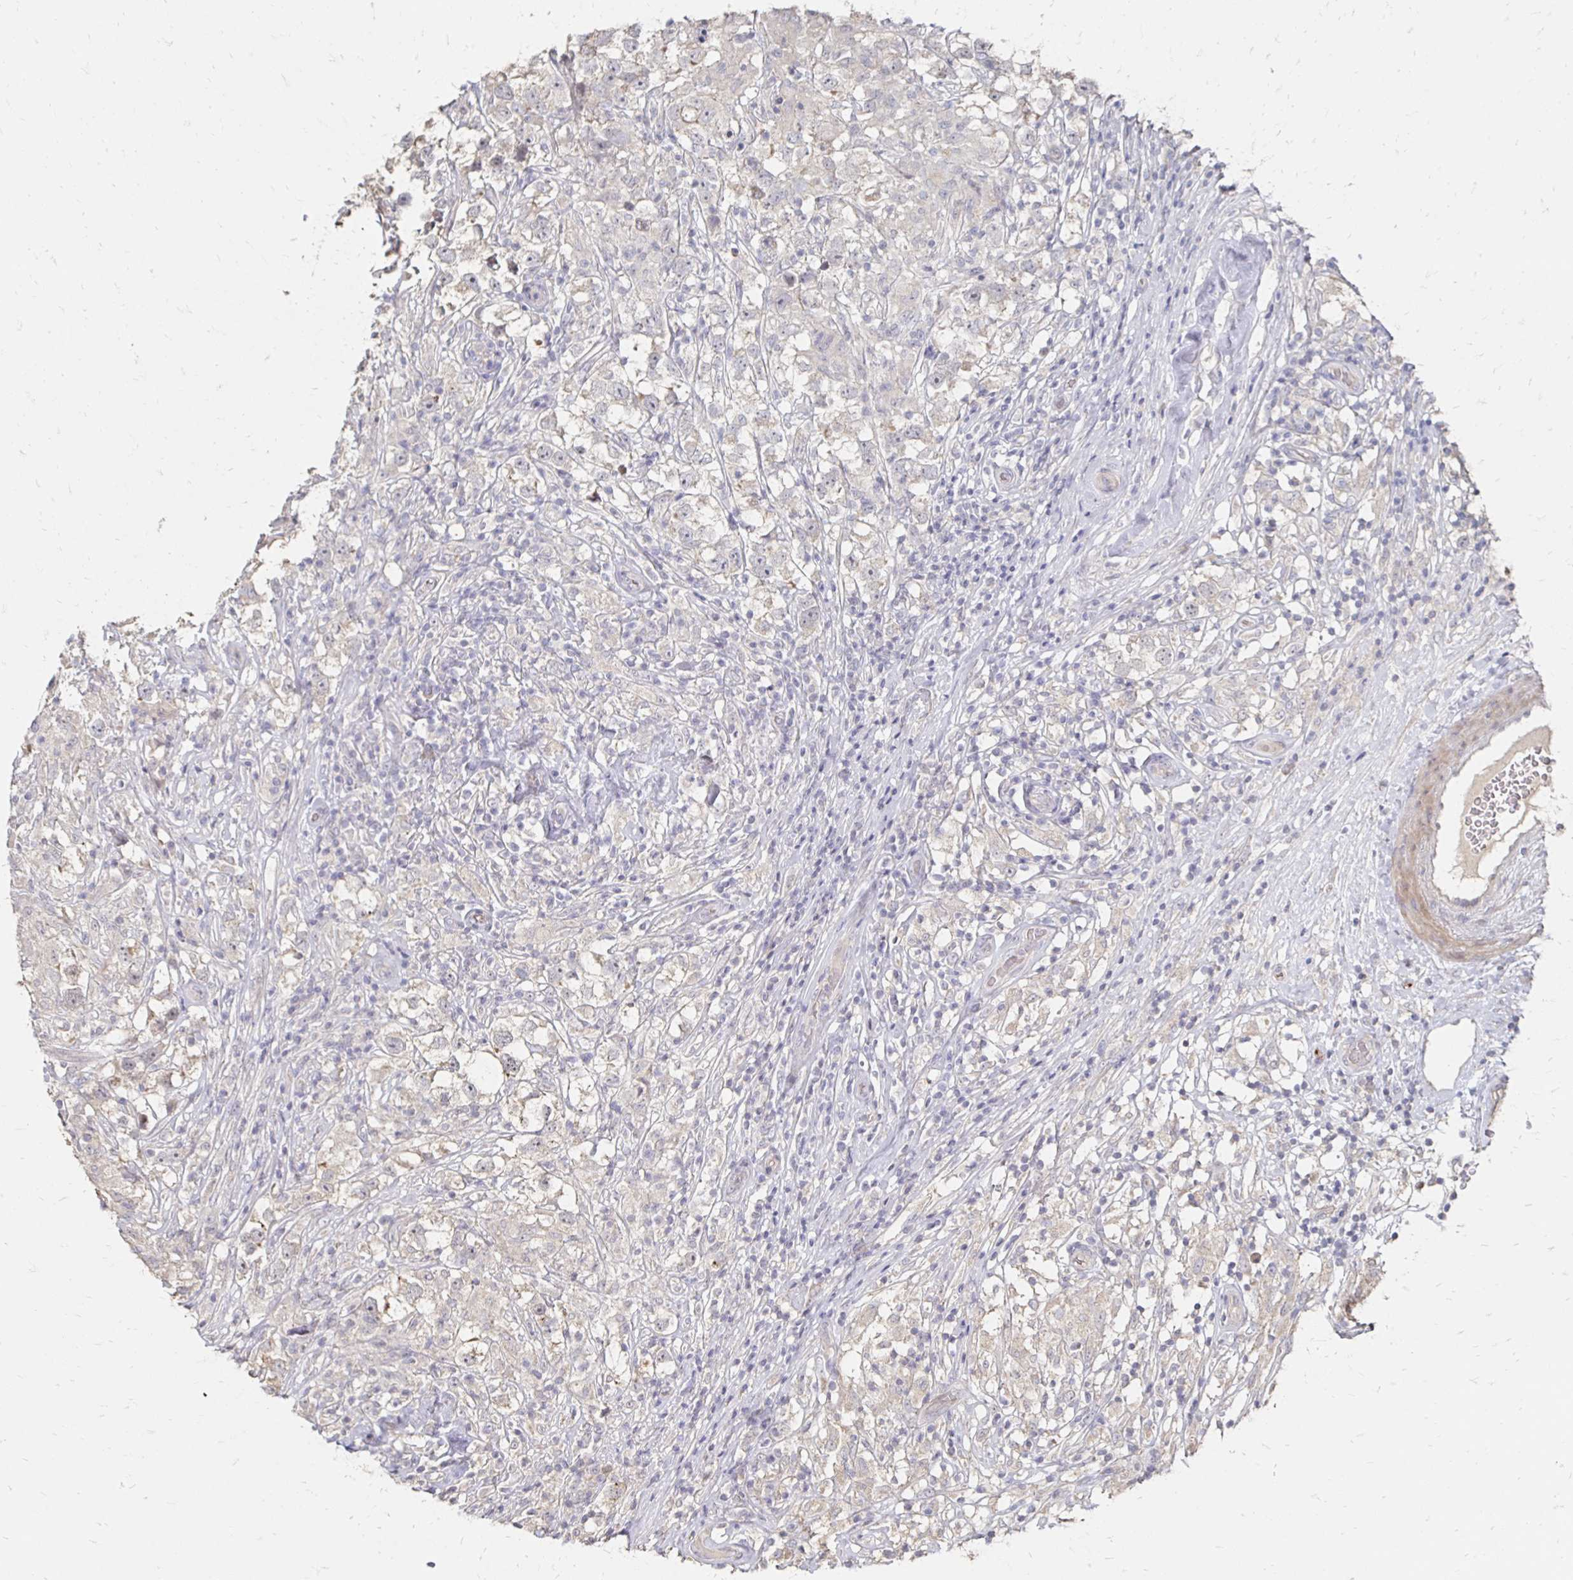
{"staining": {"intensity": "negative", "quantity": "none", "location": "none"}, "tissue": "testis cancer", "cell_type": "Tumor cells", "image_type": "cancer", "snomed": [{"axis": "morphology", "description": "Seminoma, NOS"}, {"axis": "topography", "description": "Testis"}], "caption": "IHC of testis seminoma exhibits no expression in tumor cells.", "gene": "ZNF727", "patient": {"sex": "male", "age": 46}}